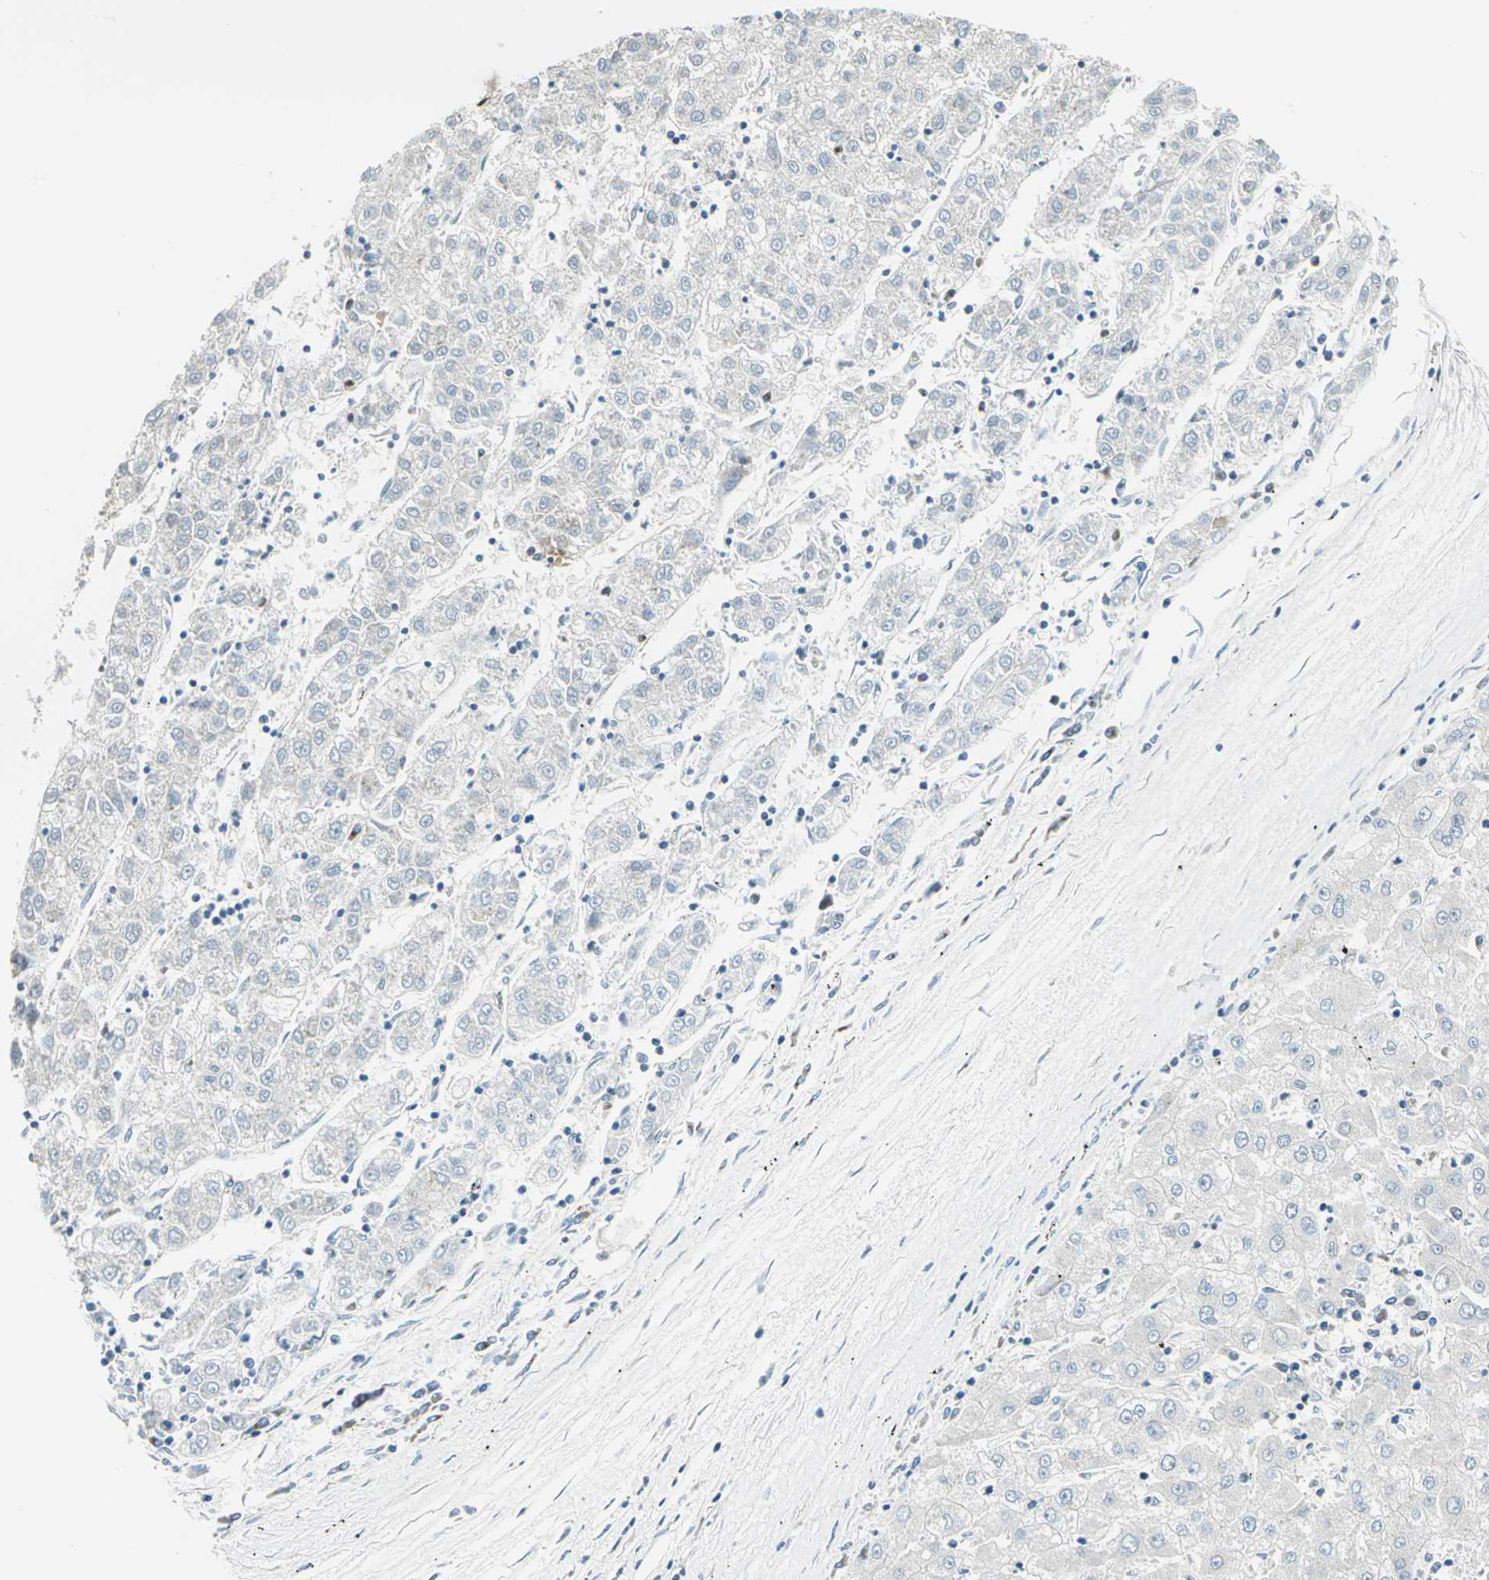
{"staining": {"intensity": "negative", "quantity": "none", "location": "none"}, "tissue": "liver cancer", "cell_type": "Tumor cells", "image_type": "cancer", "snomed": [{"axis": "morphology", "description": "Carcinoma, Hepatocellular, NOS"}, {"axis": "topography", "description": "Liver"}], "caption": "Immunohistochemical staining of human hepatocellular carcinoma (liver) reveals no significant positivity in tumor cells.", "gene": "ATP6V1A", "patient": {"sex": "male", "age": 72}}